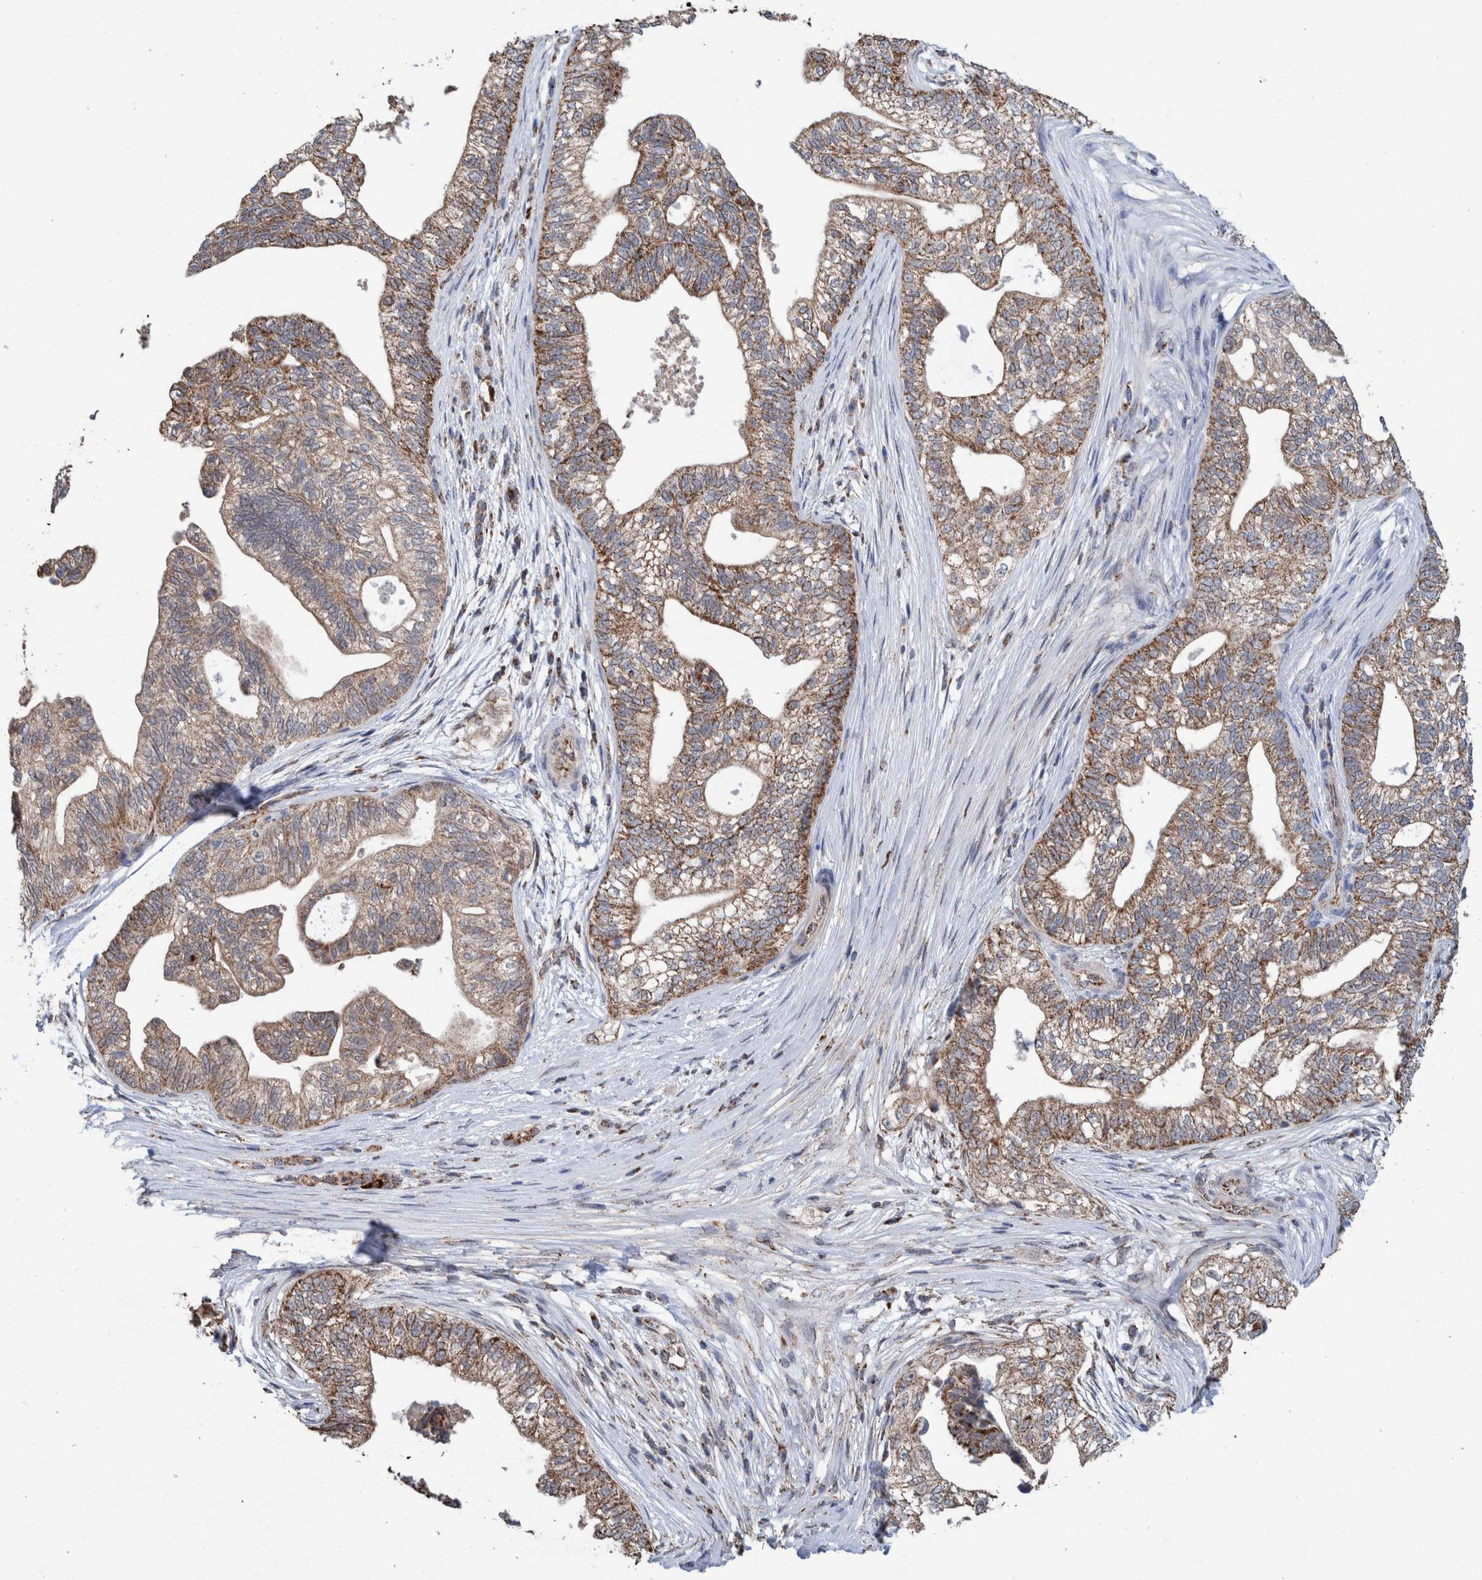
{"staining": {"intensity": "moderate", "quantity": ">75%", "location": "cytoplasmic/membranous"}, "tissue": "pancreatic cancer", "cell_type": "Tumor cells", "image_type": "cancer", "snomed": [{"axis": "morphology", "description": "Adenocarcinoma, NOS"}, {"axis": "topography", "description": "Pancreas"}], "caption": "Immunohistochemical staining of human adenocarcinoma (pancreatic) shows medium levels of moderate cytoplasmic/membranous protein expression in approximately >75% of tumor cells.", "gene": "DECR1", "patient": {"sex": "male", "age": 72}}